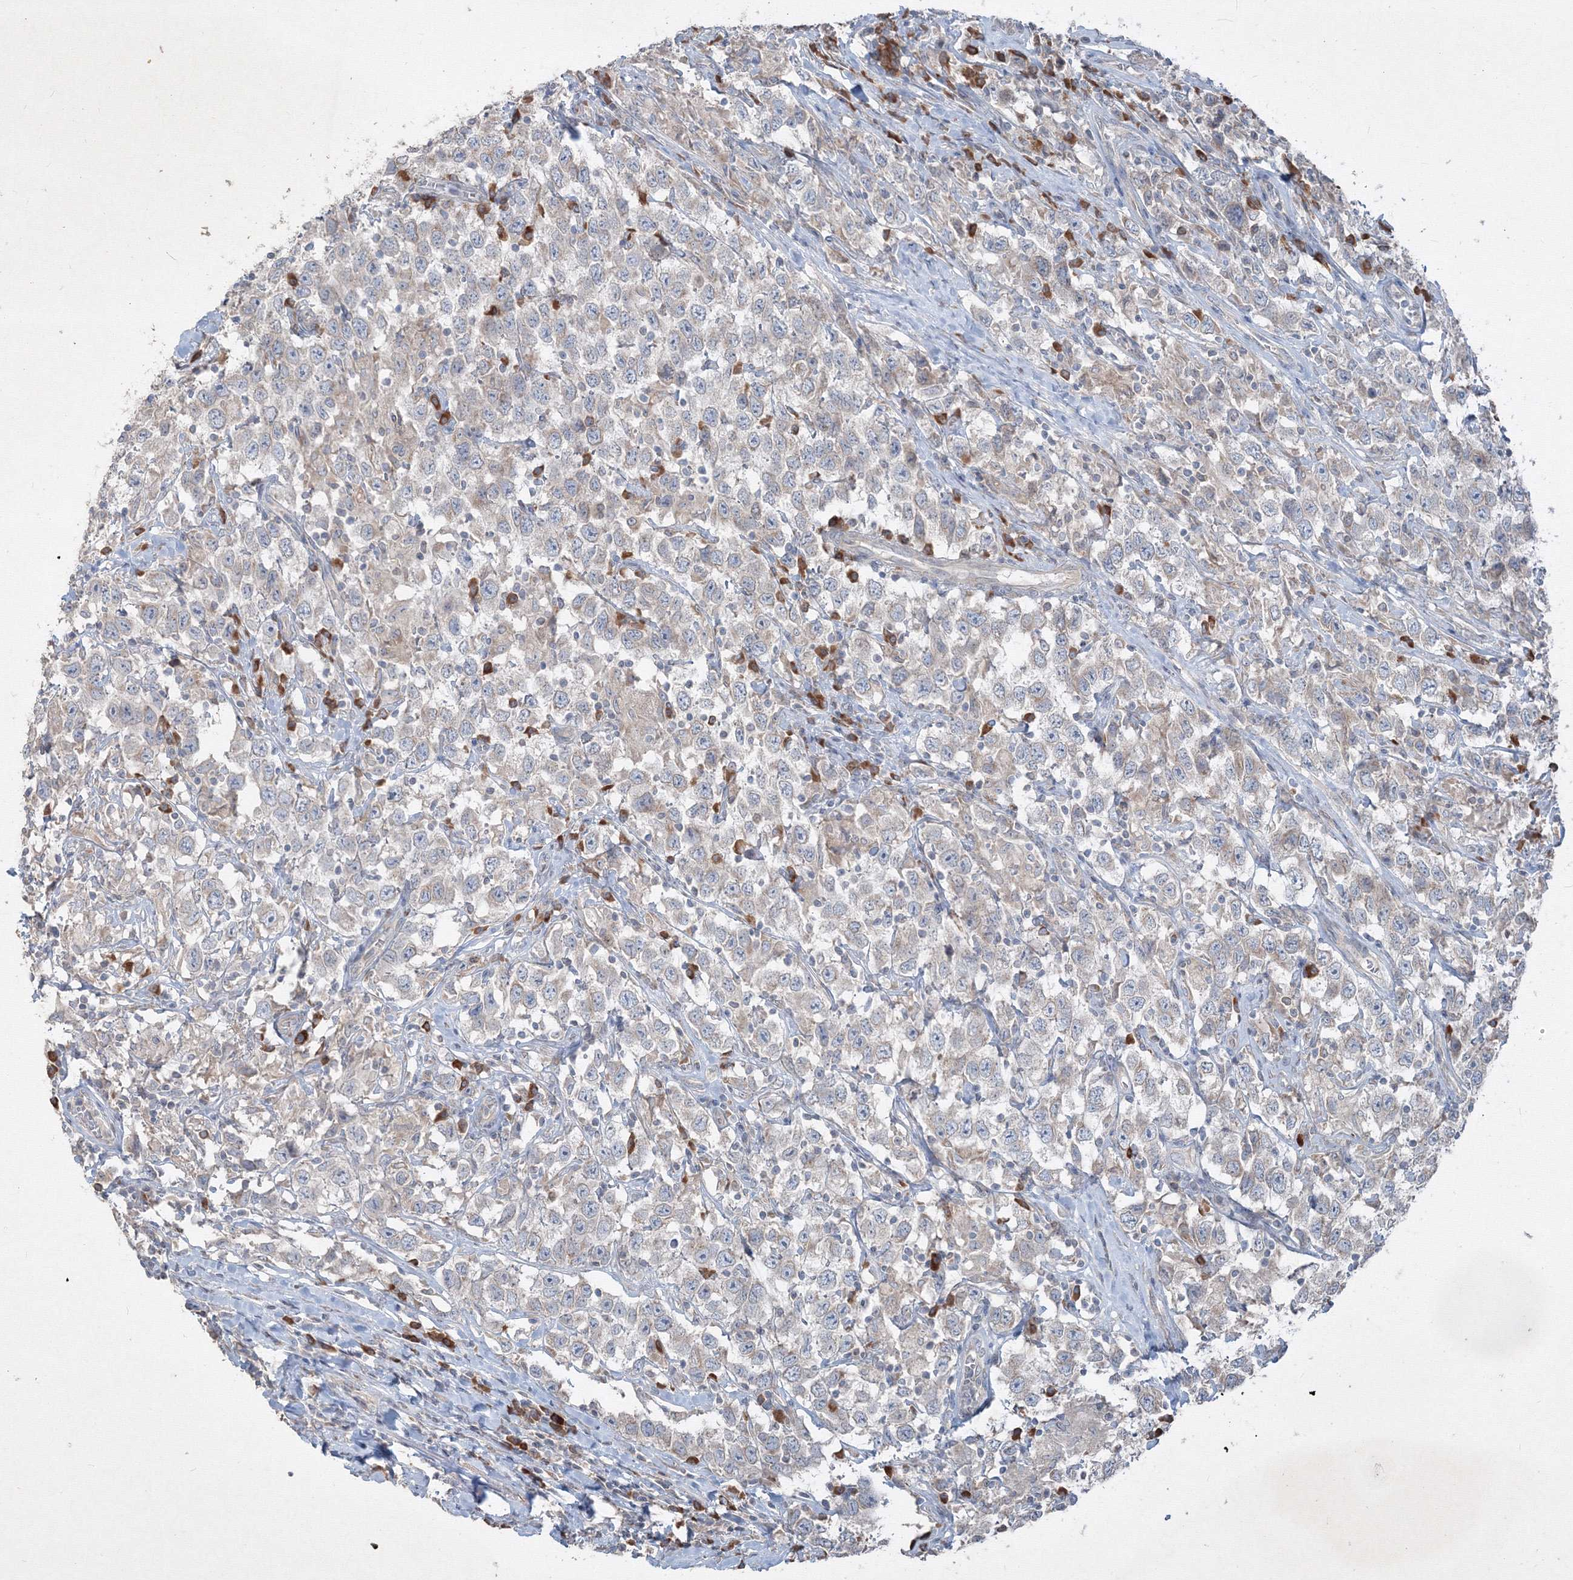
{"staining": {"intensity": "weak", "quantity": "<25%", "location": "cytoplasmic/membranous"}, "tissue": "testis cancer", "cell_type": "Tumor cells", "image_type": "cancer", "snomed": [{"axis": "morphology", "description": "Seminoma, NOS"}, {"axis": "topography", "description": "Testis"}], "caption": "Testis seminoma stained for a protein using IHC demonstrates no expression tumor cells.", "gene": "IFNAR1", "patient": {"sex": "male", "age": 41}}